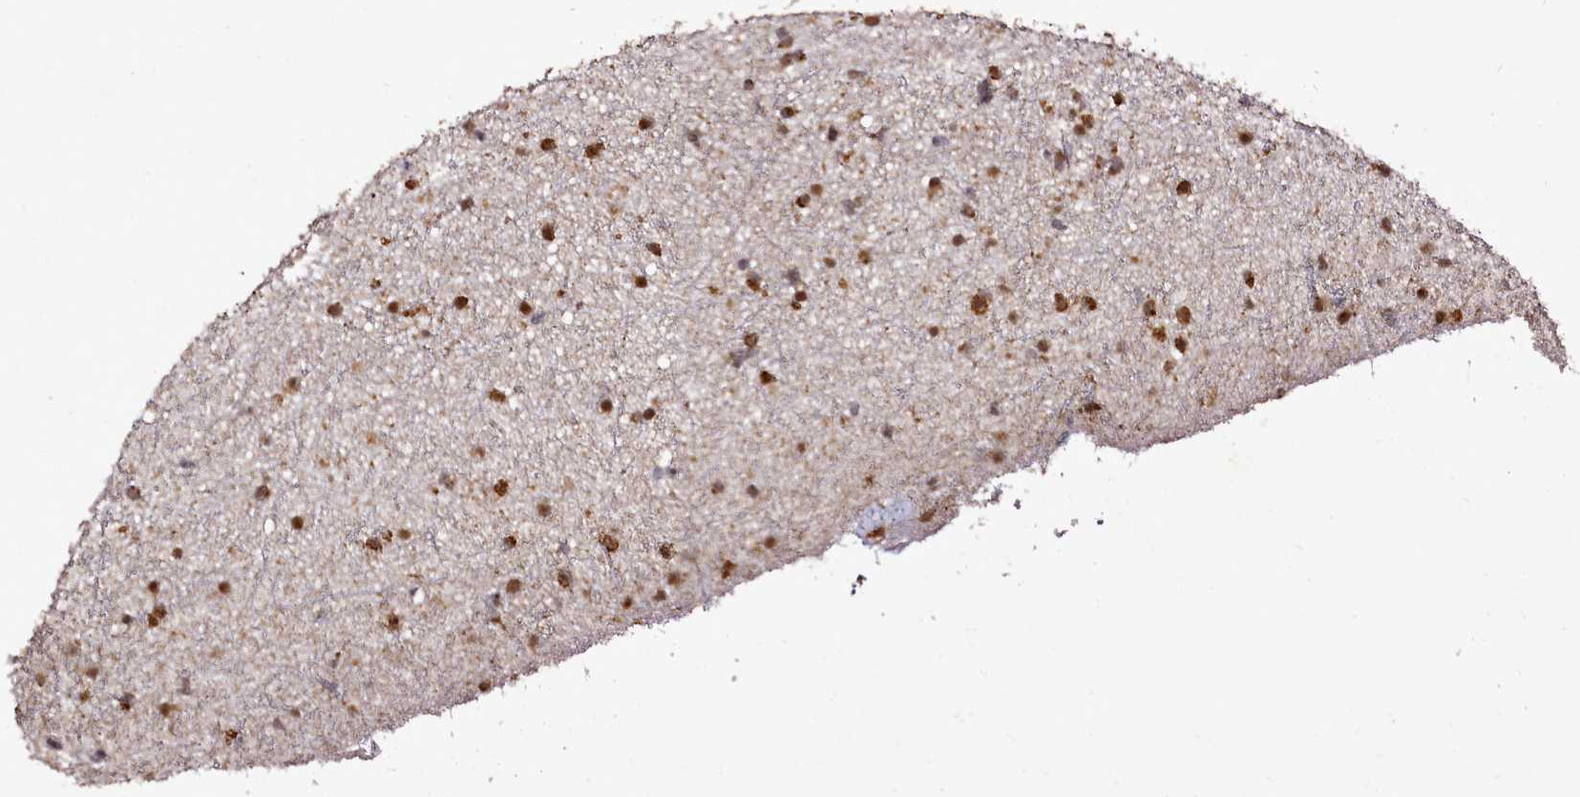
{"staining": {"intensity": "strong", "quantity": "25%-75%", "location": "cytoplasmic/membranous,nuclear"}, "tissue": "glioma", "cell_type": "Tumor cells", "image_type": "cancer", "snomed": [{"axis": "morphology", "description": "Glioma, malignant, Low grade"}, {"axis": "topography", "description": "Cerebral cortex"}], "caption": "High-power microscopy captured an IHC photomicrograph of malignant glioma (low-grade), revealing strong cytoplasmic/membranous and nuclear positivity in about 25%-75% of tumor cells. Nuclei are stained in blue.", "gene": "EDIL3", "patient": {"sex": "female", "age": 39}}